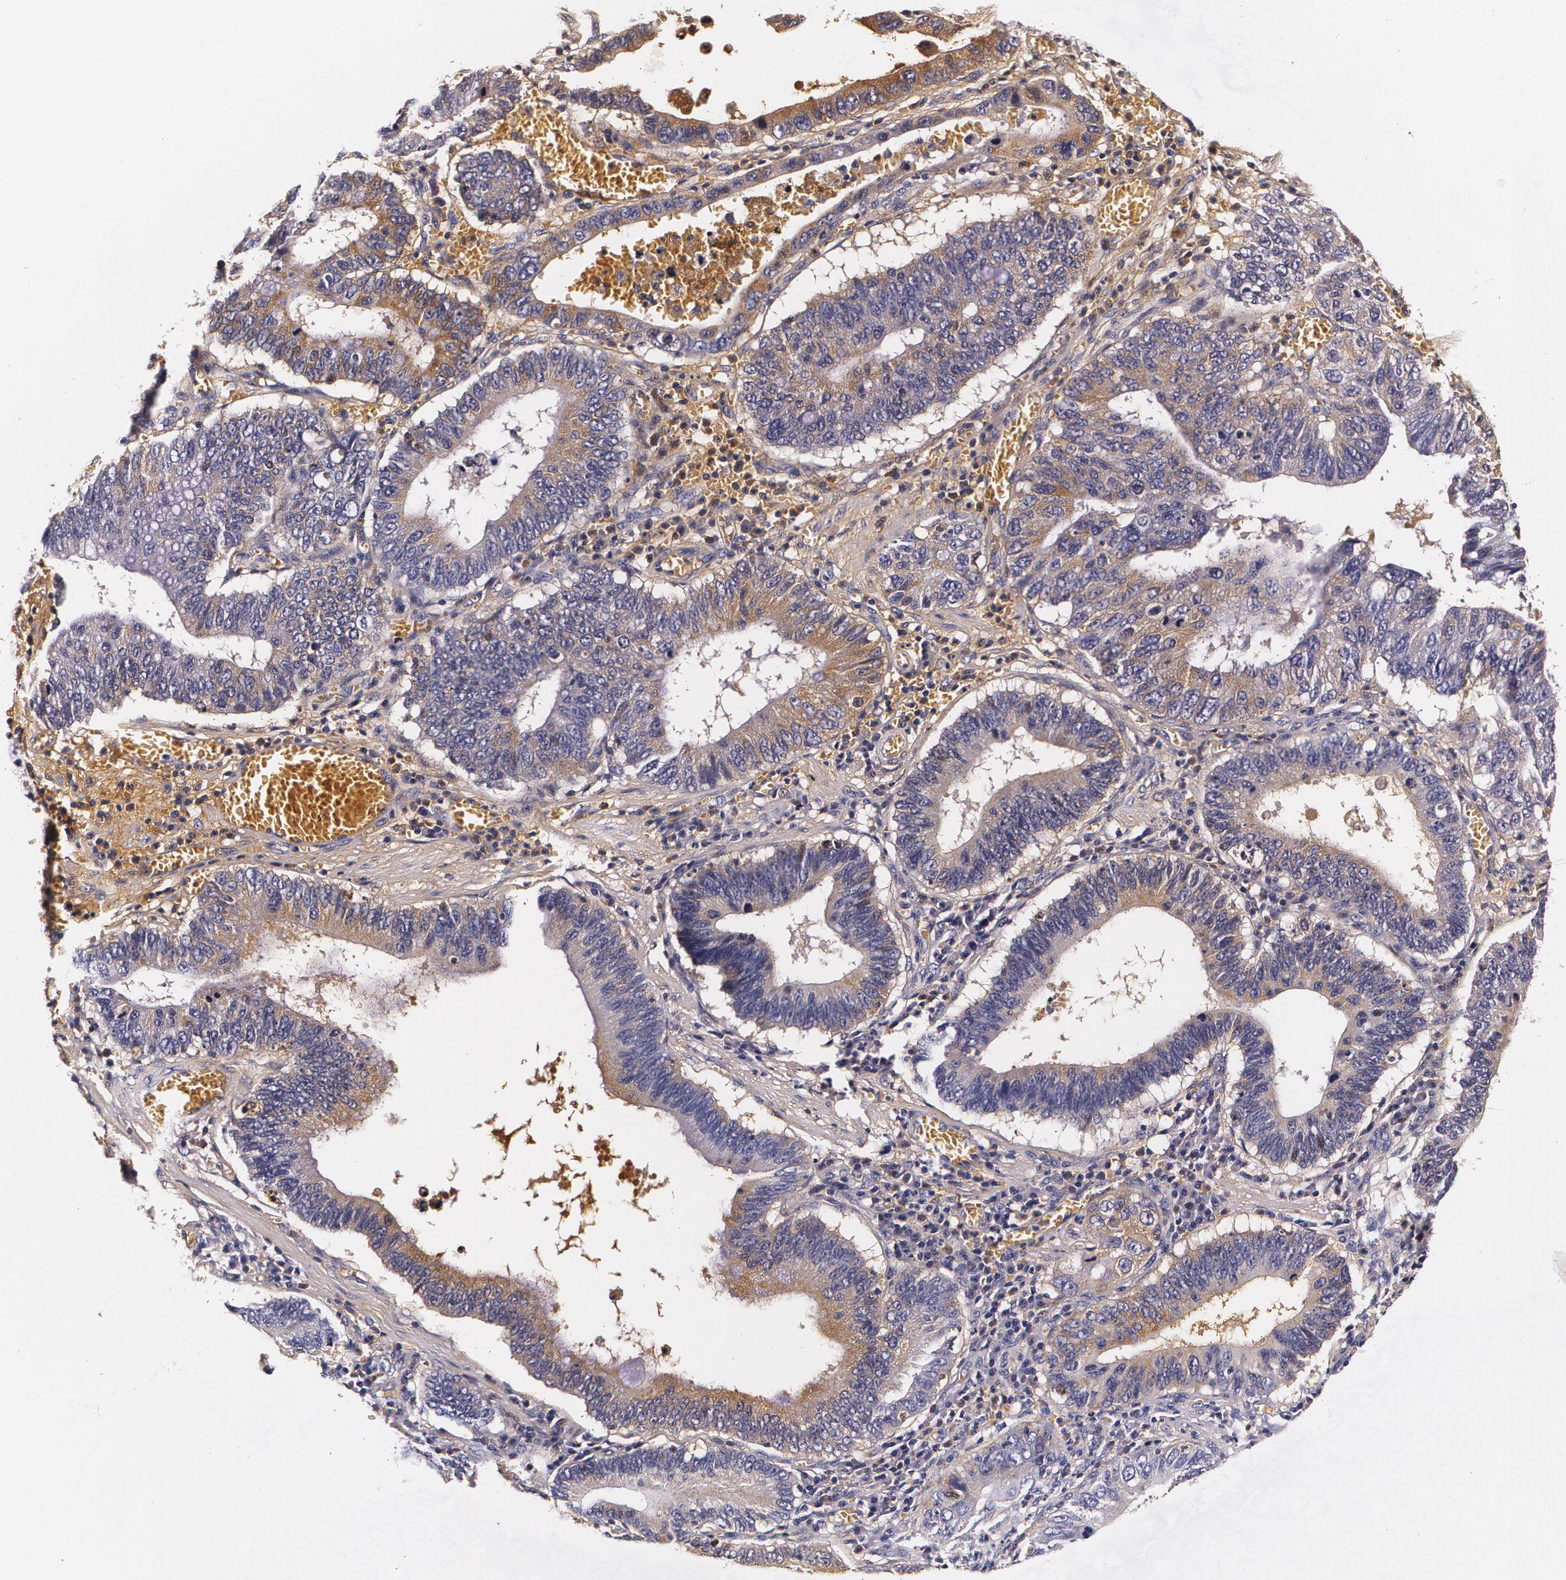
{"staining": {"intensity": "weak", "quantity": ">75%", "location": "cytoplasmic/membranous"}, "tissue": "stomach cancer", "cell_type": "Tumor cells", "image_type": "cancer", "snomed": [{"axis": "morphology", "description": "Adenocarcinoma, NOS"}, {"axis": "topography", "description": "Stomach"}, {"axis": "topography", "description": "Gastric cardia"}], "caption": "This photomicrograph demonstrates stomach cancer (adenocarcinoma) stained with IHC to label a protein in brown. The cytoplasmic/membranous of tumor cells show weak positivity for the protein. Nuclei are counter-stained blue.", "gene": "TTR", "patient": {"sex": "male", "age": 59}}